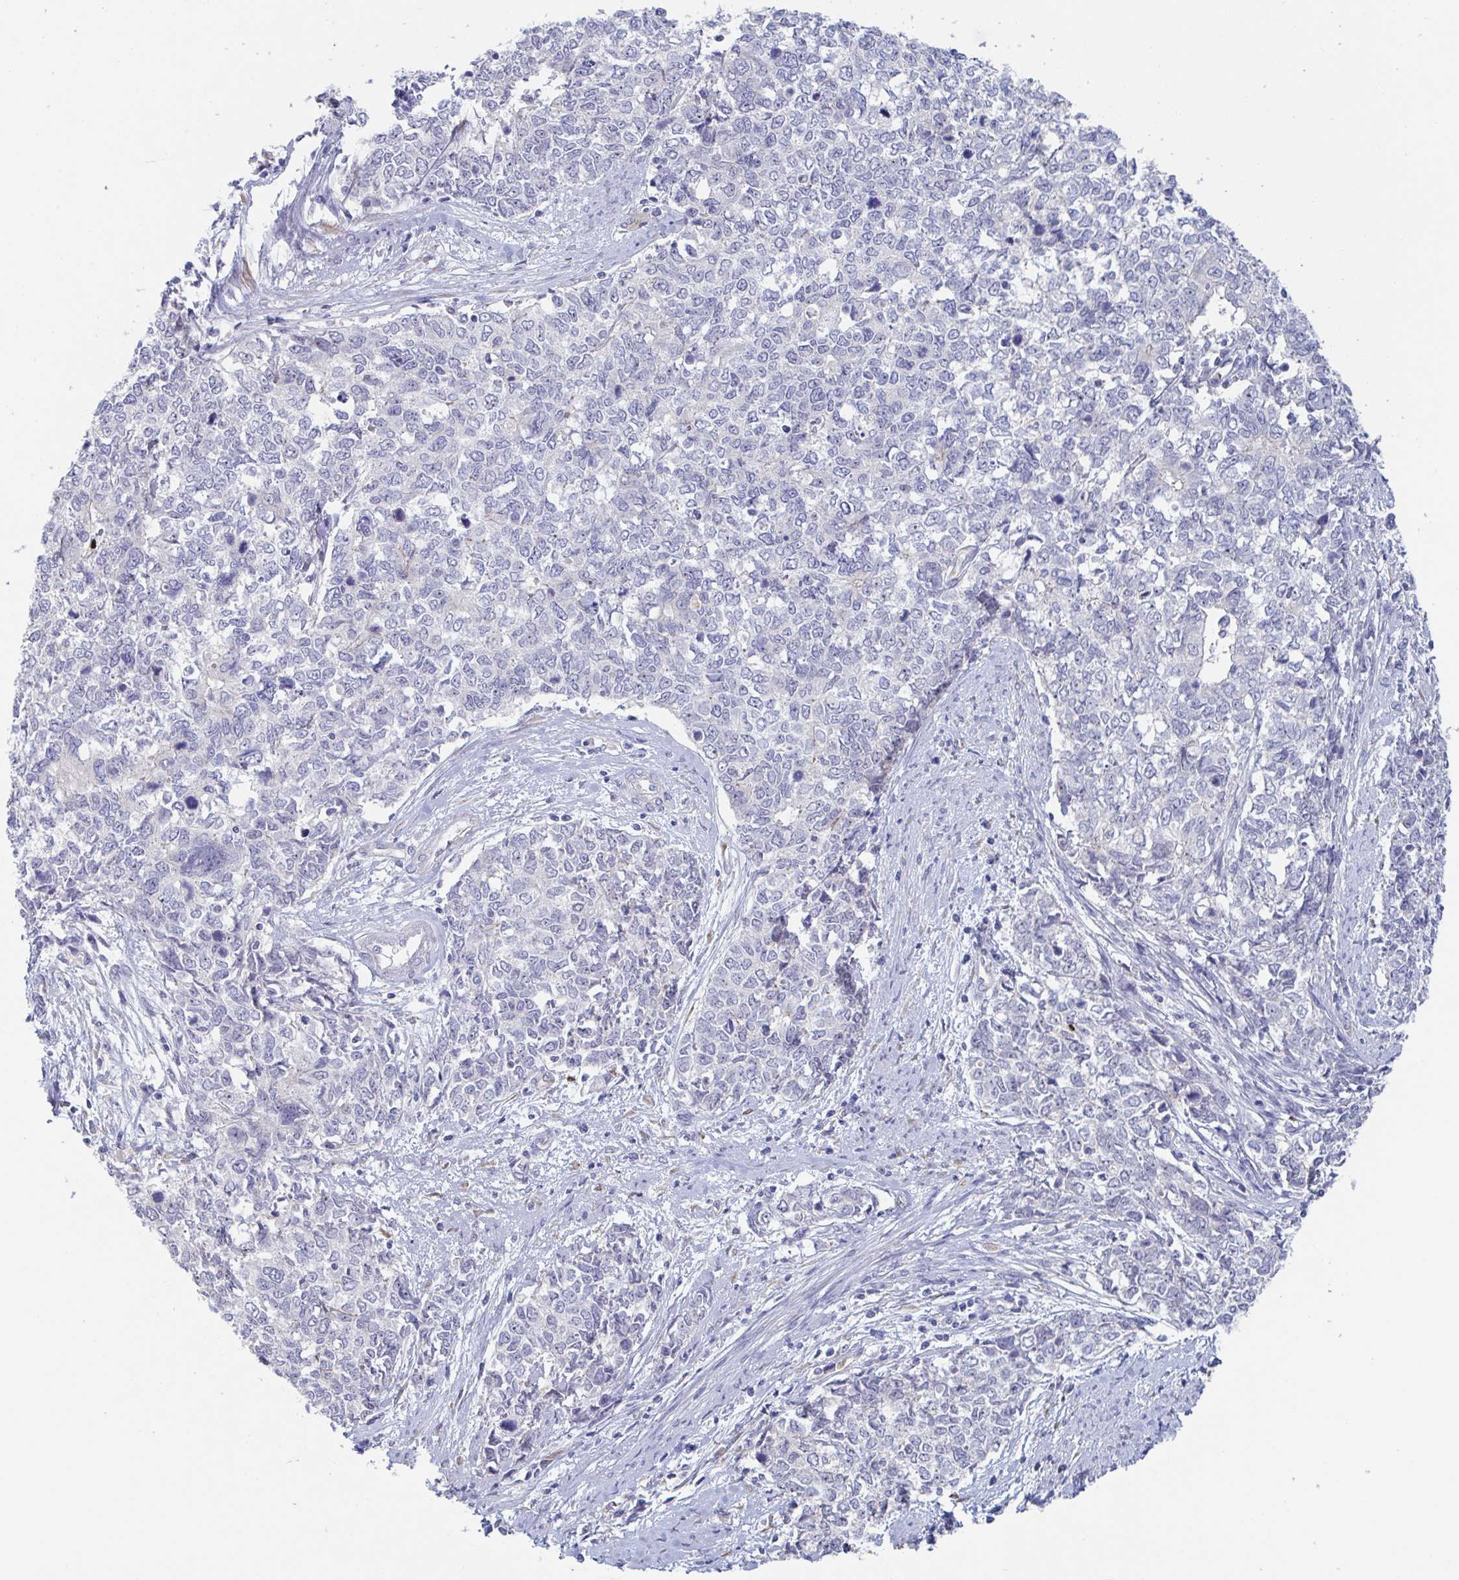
{"staining": {"intensity": "negative", "quantity": "none", "location": "none"}, "tissue": "cervical cancer", "cell_type": "Tumor cells", "image_type": "cancer", "snomed": [{"axis": "morphology", "description": "Adenocarcinoma, NOS"}, {"axis": "topography", "description": "Cervix"}], "caption": "Tumor cells are negative for brown protein staining in cervical adenocarcinoma. (Brightfield microscopy of DAB IHC at high magnification).", "gene": "ST14", "patient": {"sex": "female", "age": 63}}